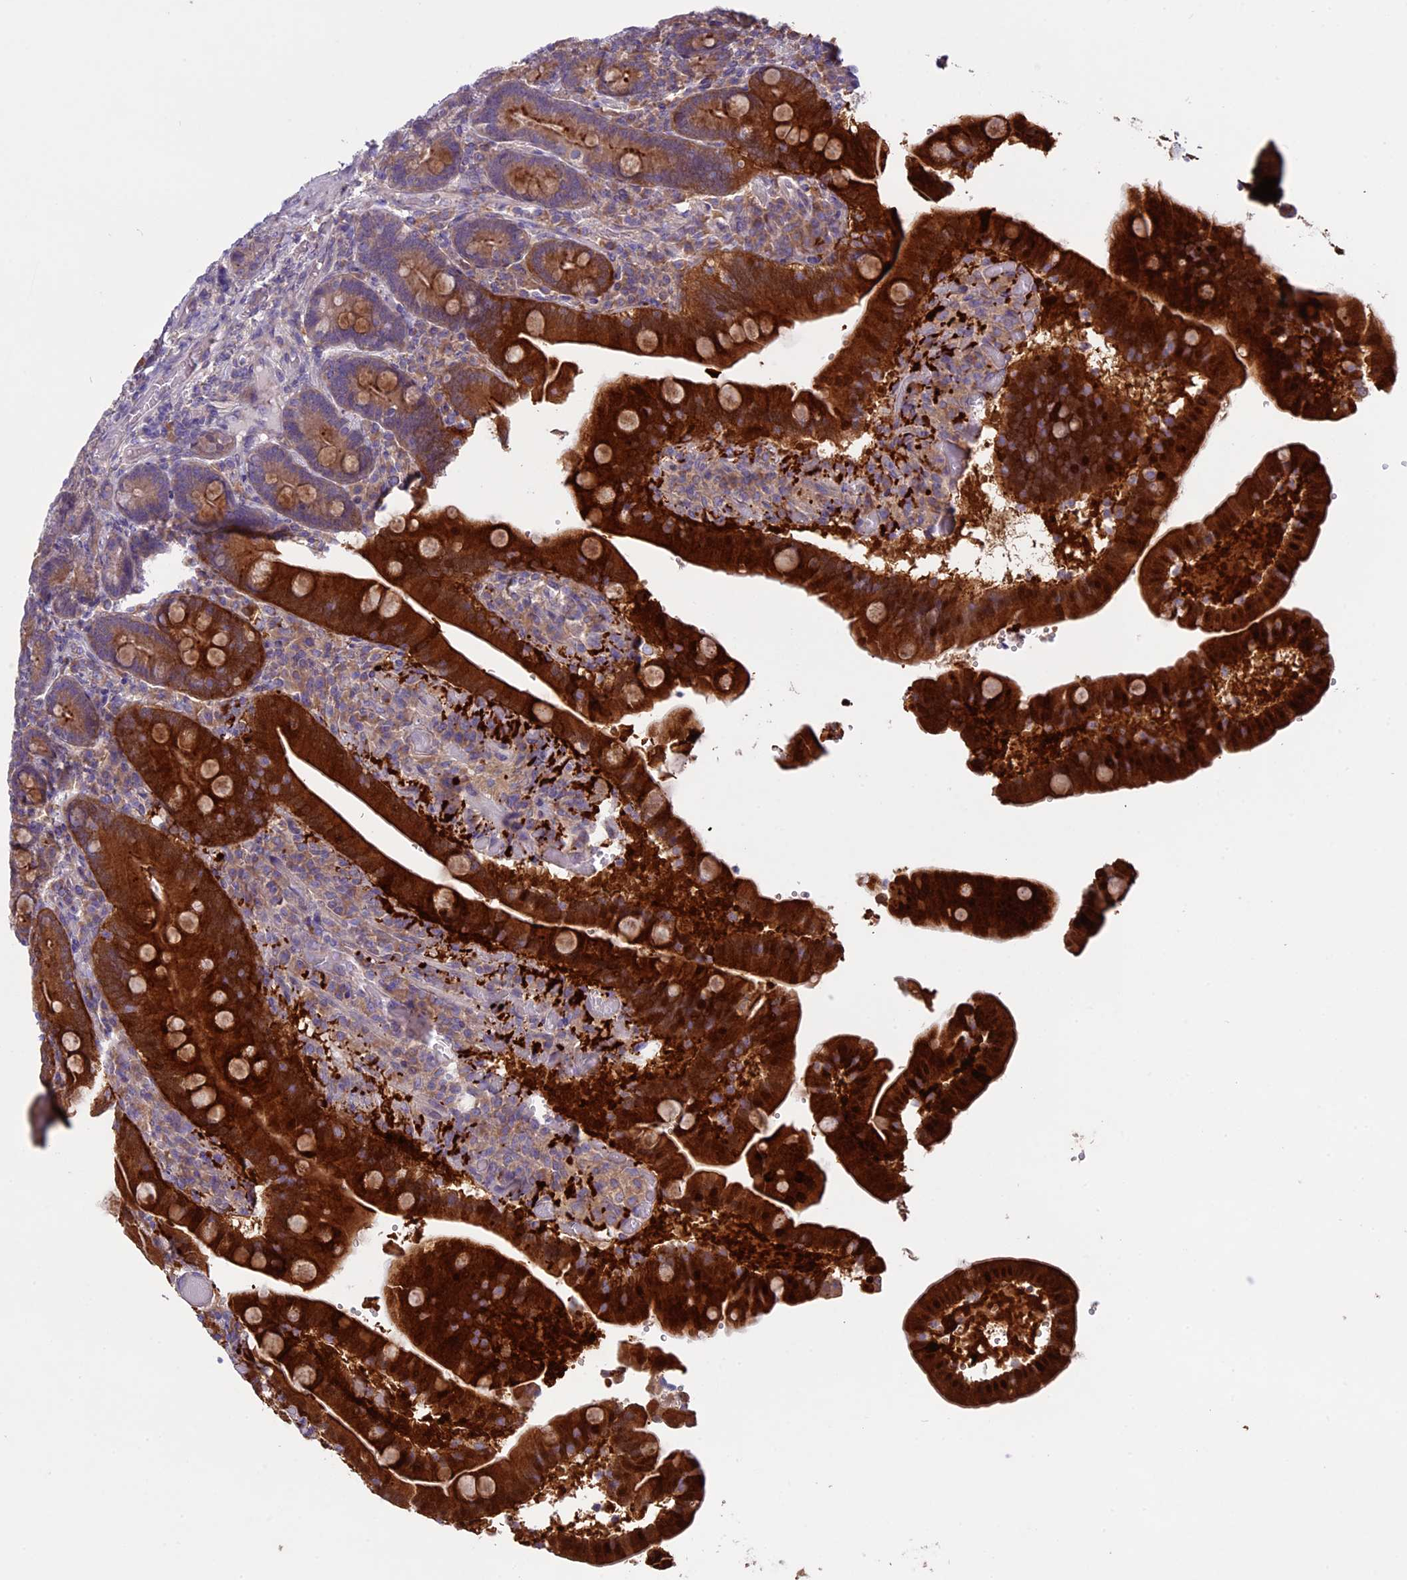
{"staining": {"intensity": "strong", "quantity": ">75%", "location": "cytoplasmic/membranous"}, "tissue": "duodenum", "cell_type": "Glandular cells", "image_type": "normal", "snomed": [{"axis": "morphology", "description": "Normal tissue, NOS"}, {"axis": "topography", "description": "Duodenum"}], "caption": "IHC of normal human duodenum displays high levels of strong cytoplasmic/membranous staining in about >75% of glandular cells.", "gene": "DCTN5", "patient": {"sex": "female", "age": 62}}